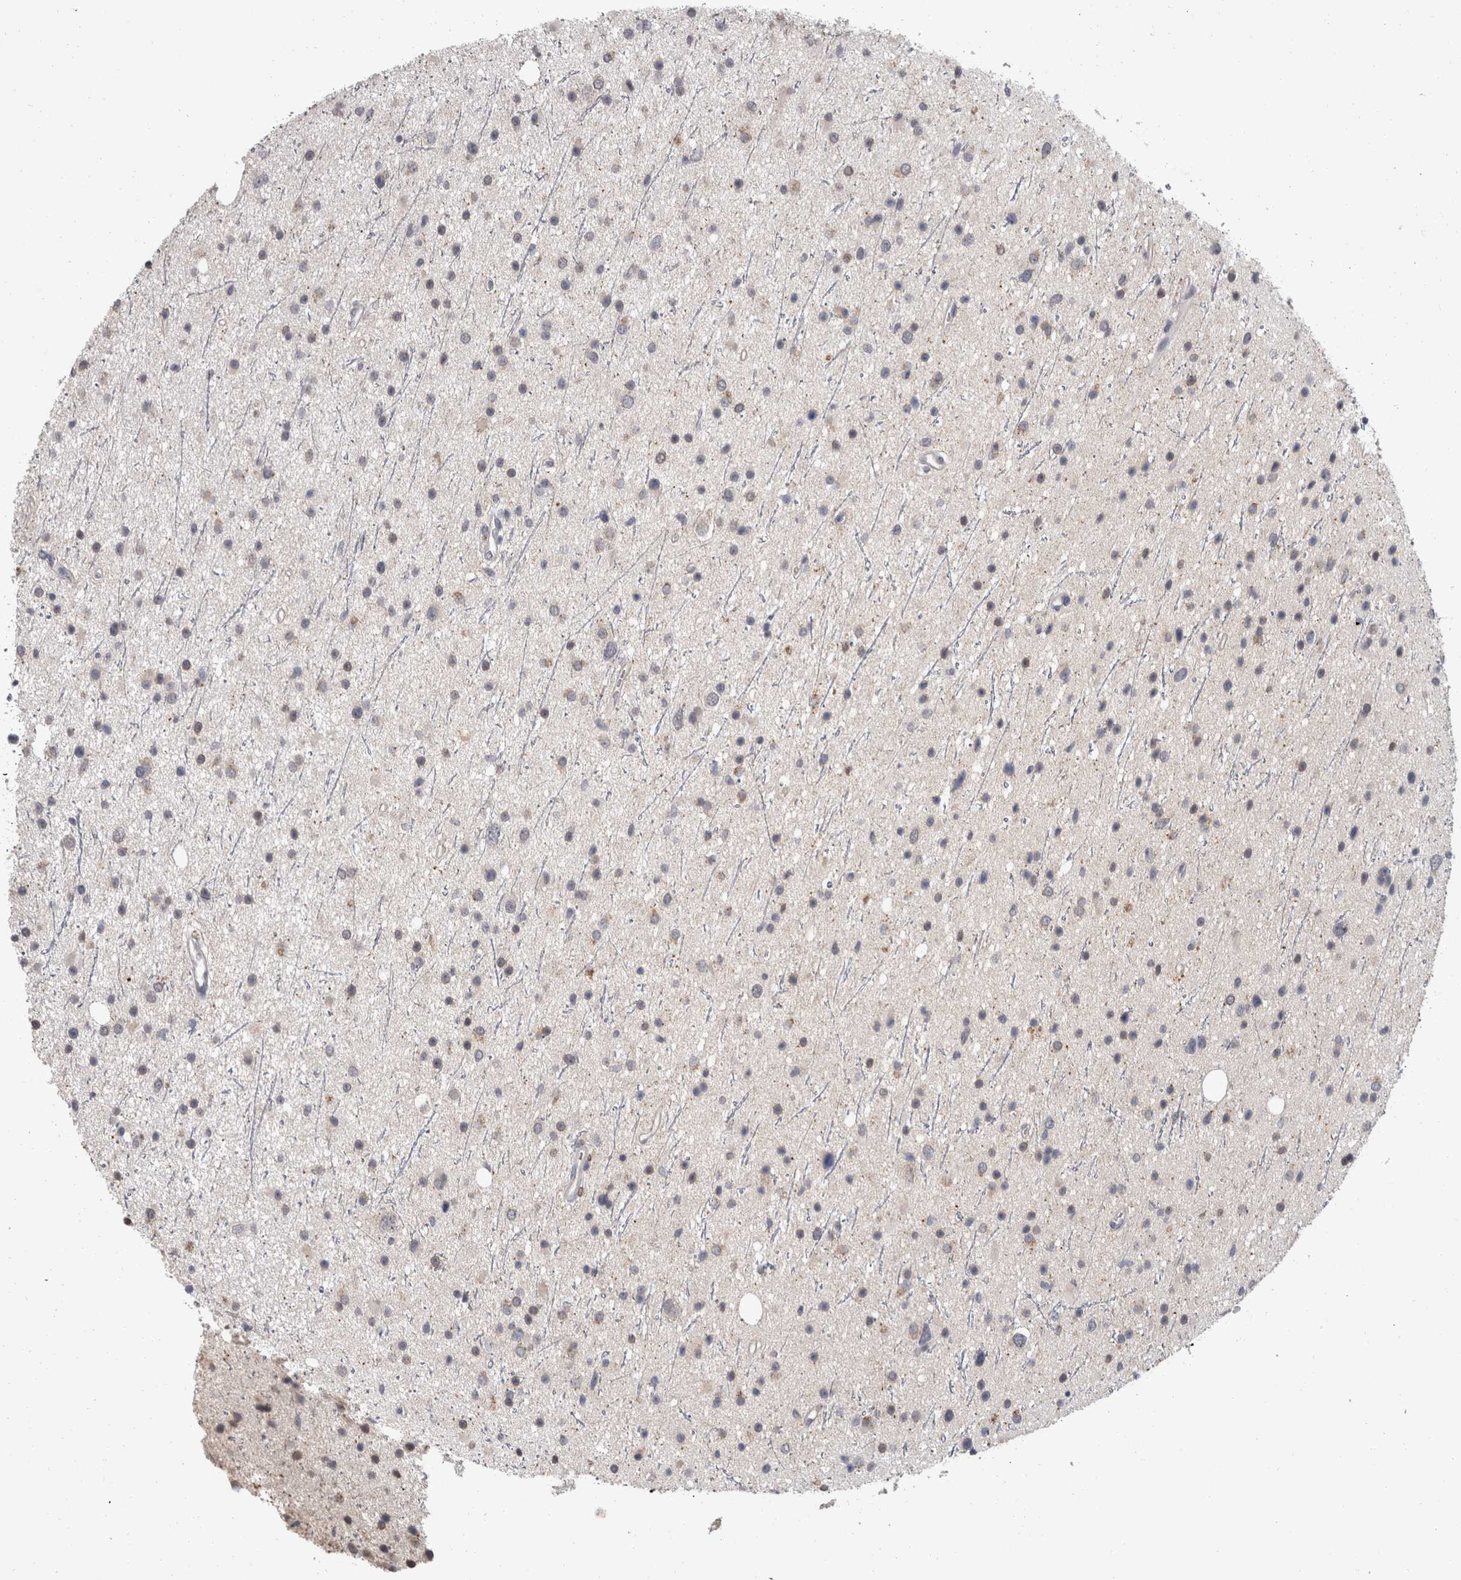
{"staining": {"intensity": "negative", "quantity": "none", "location": "none"}, "tissue": "glioma", "cell_type": "Tumor cells", "image_type": "cancer", "snomed": [{"axis": "morphology", "description": "Glioma, malignant, Low grade"}, {"axis": "topography", "description": "Cerebral cortex"}], "caption": "Human malignant low-grade glioma stained for a protein using immunohistochemistry (IHC) exhibits no expression in tumor cells.", "gene": "FHOD3", "patient": {"sex": "female", "age": 39}}